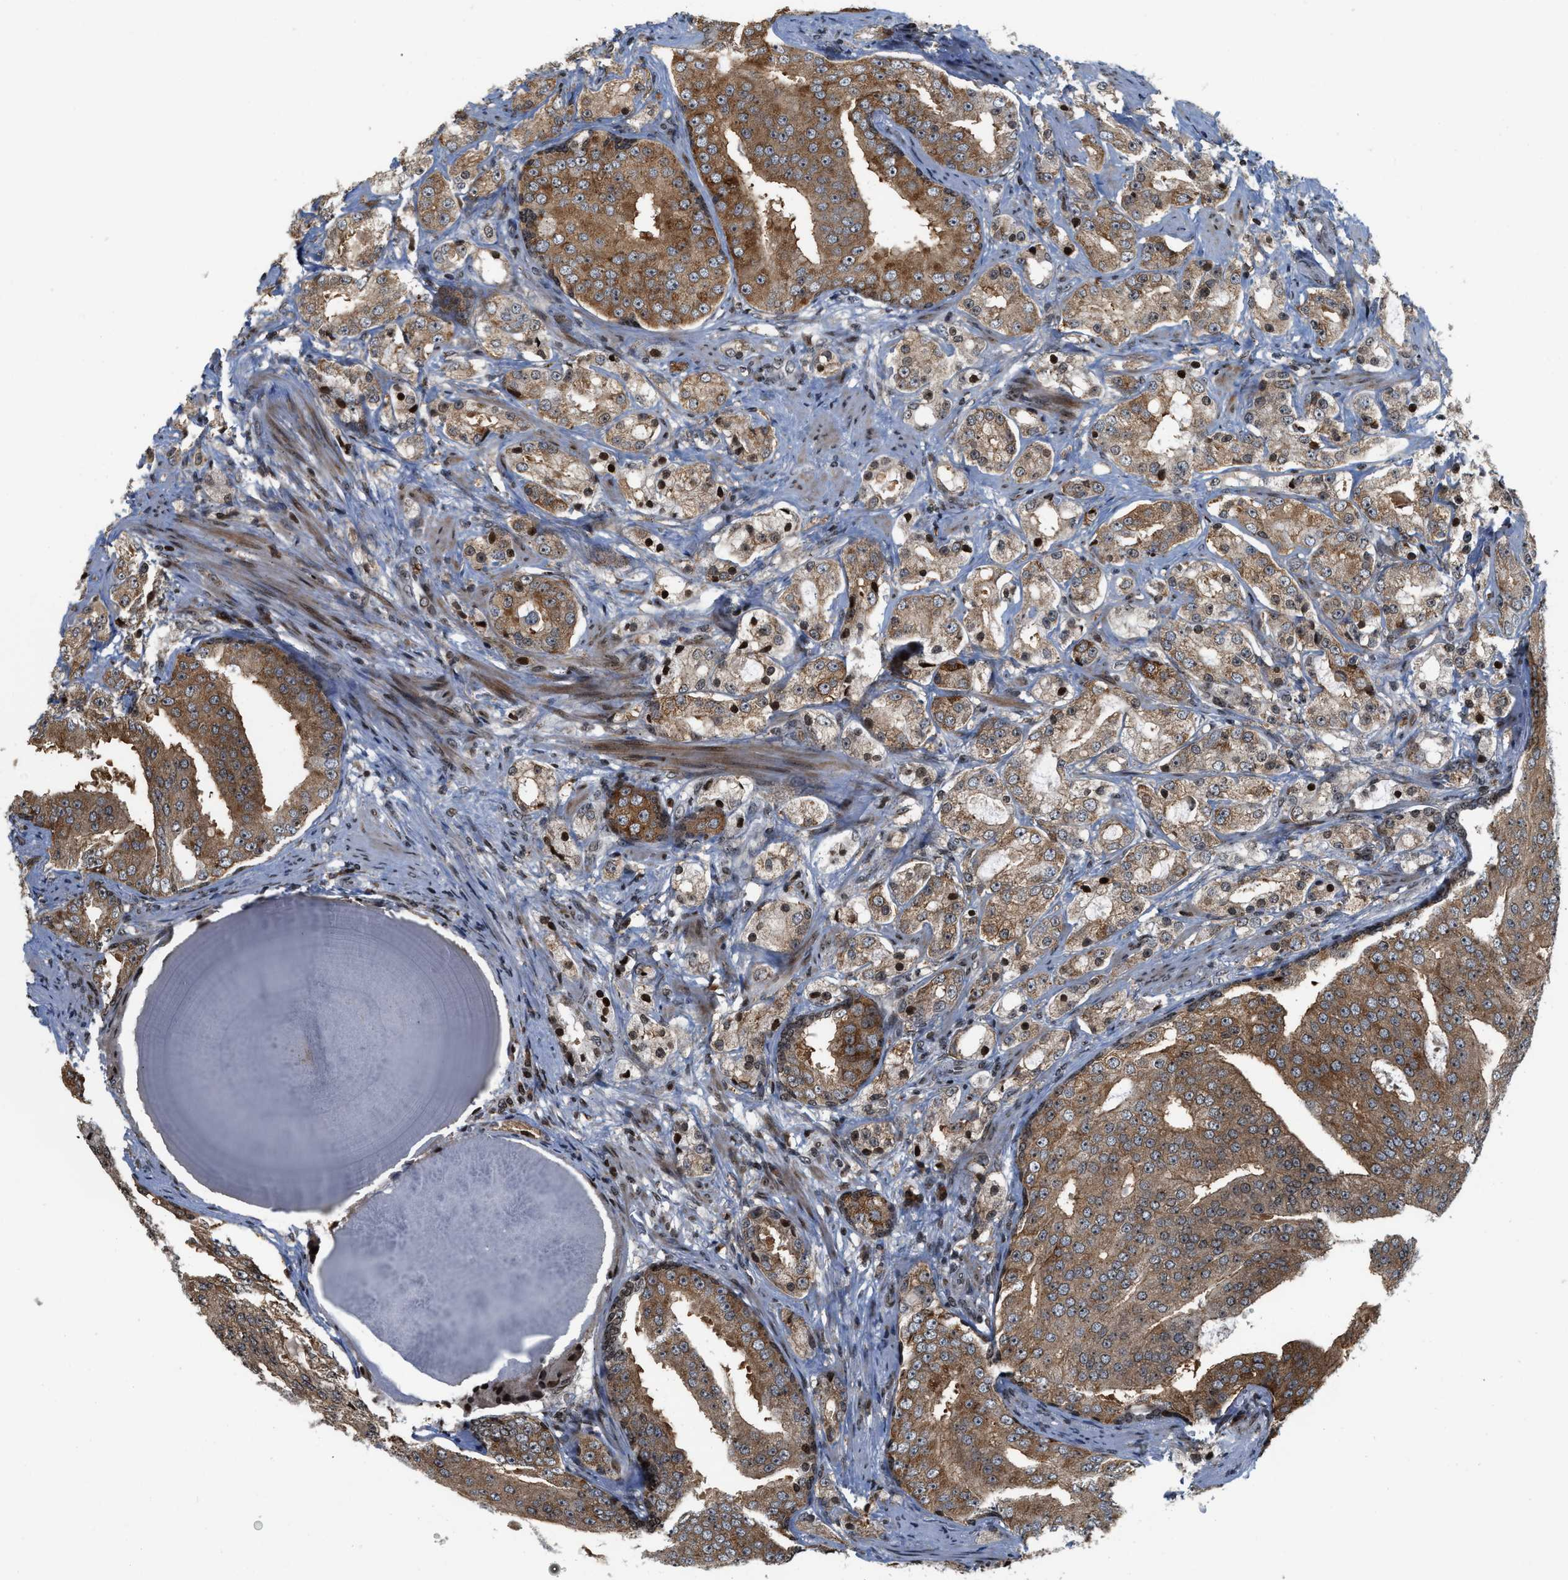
{"staining": {"intensity": "moderate", "quantity": ">75%", "location": "cytoplasmic/membranous"}, "tissue": "prostate cancer", "cell_type": "Tumor cells", "image_type": "cancer", "snomed": [{"axis": "morphology", "description": "Adenocarcinoma, High grade"}, {"axis": "topography", "description": "Prostate"}], "caption": "A brown stain labels moderate cytoplasmic/membranous positivity of a protein in human prostate adenocarcinoma (high-grade) tumor cells. The staining was performed using DAB, with brown indicating positive protein expression. Nuclei are stained blue with hematoxylin.", "gene": "PDZD2", "patient": {"sex": "male", "age": 68}}